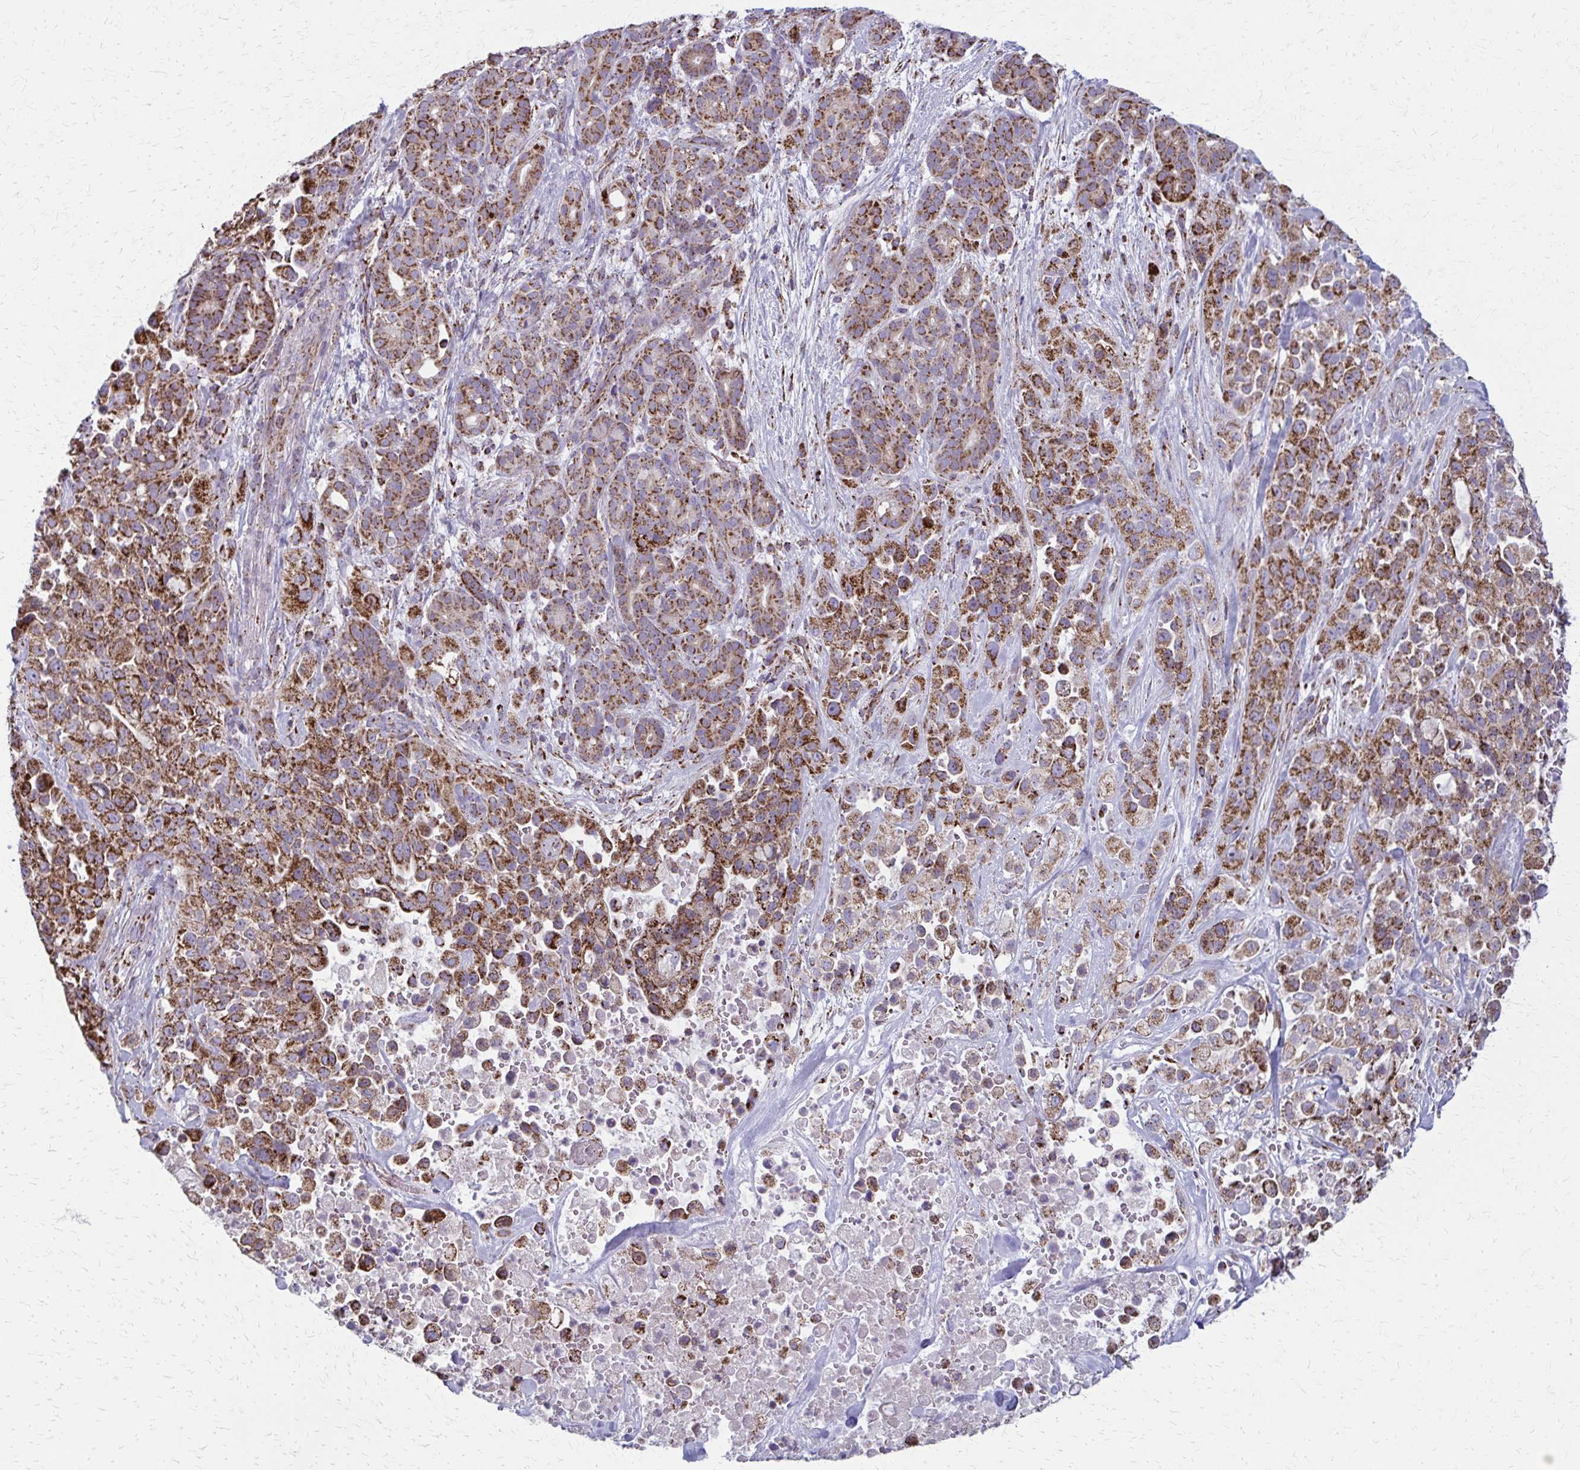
{"staining": {"intensity": "strong", "quantity": ">75%", "location": "cytoplasmic/membranous"}, "tissue": "pancreatic cancer", "cell_type": "Tumor cells", "image_type": "cancer", "snomed": [{"axis": "morphology", "description": "Adenocarcinoma, NOS"}, {"axis": "topography", "description": "Pancreas"}], "caption": "About >75% of tumor cells in human adenocarcinoma (pancreatic) exhibit strong cytoplasmic/membranous protein expression as visualized by brown immunohistochemical staining.", "gene": "TVP23A", "patient": {"sex": "male", "age": 44}}